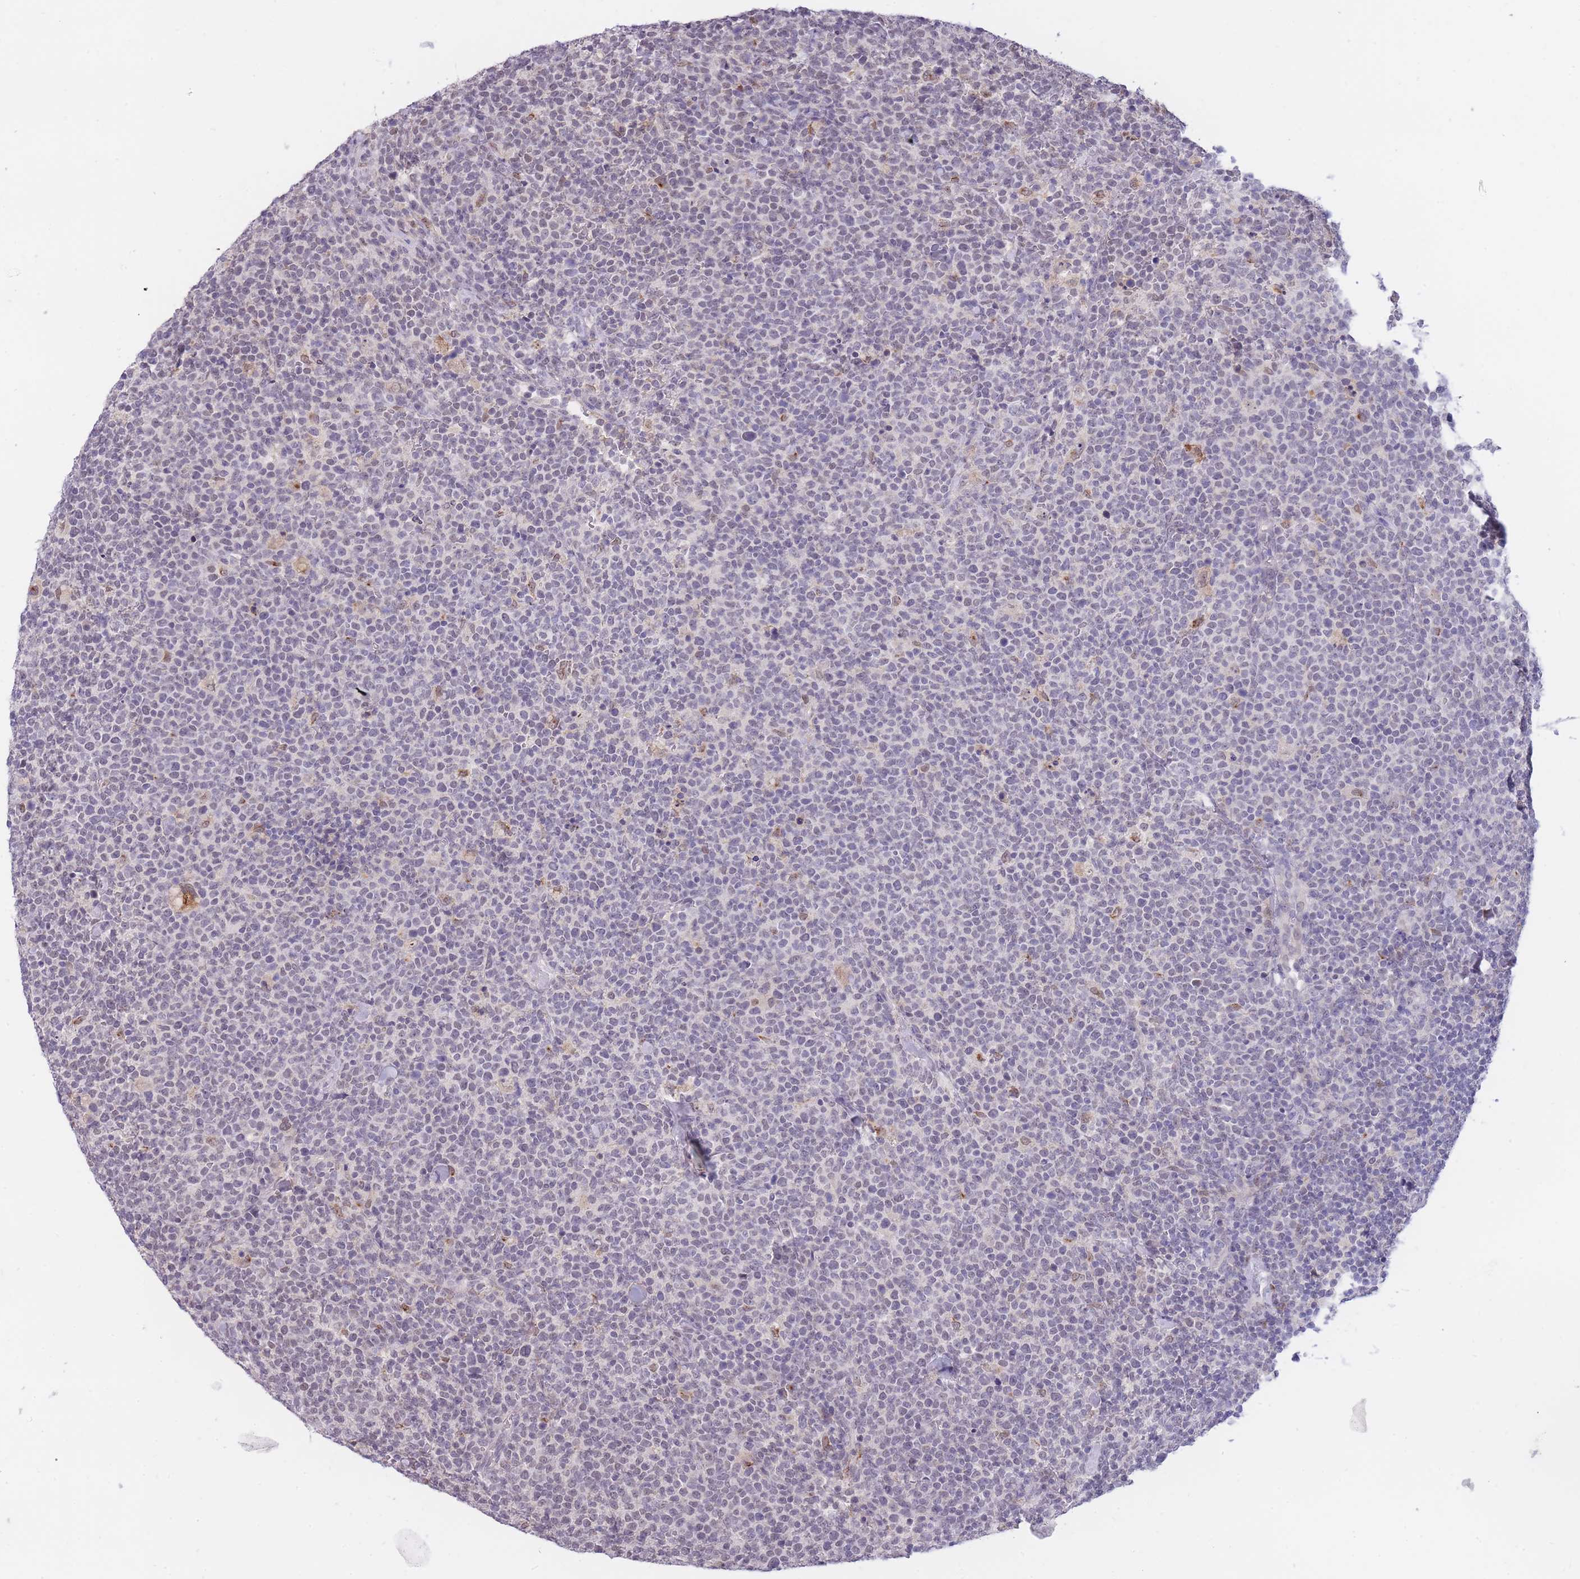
{"staining": {"intensity": "negative", "quantity": "none", "location": "none"}, "tissue": "lymphoma", "cell_type": "Tumor cells", "image_type": "cancer", "snomed": [{"axis": "morphology", "description": "Malignant lymphoma, non-Hodgkin's type, High grade"}, {"axis": "topography", "description": "Lymph node"}], "caption": "The image demonstrates no staining of tumor cells in lymphoma. (DAB (3,3'-diaminobenzidine) immunohistochemistry (IHC) with hematoxylin counter stain).", "gene": "GOLGA6L25", "patient": {"sex": "male", "age": 61}}